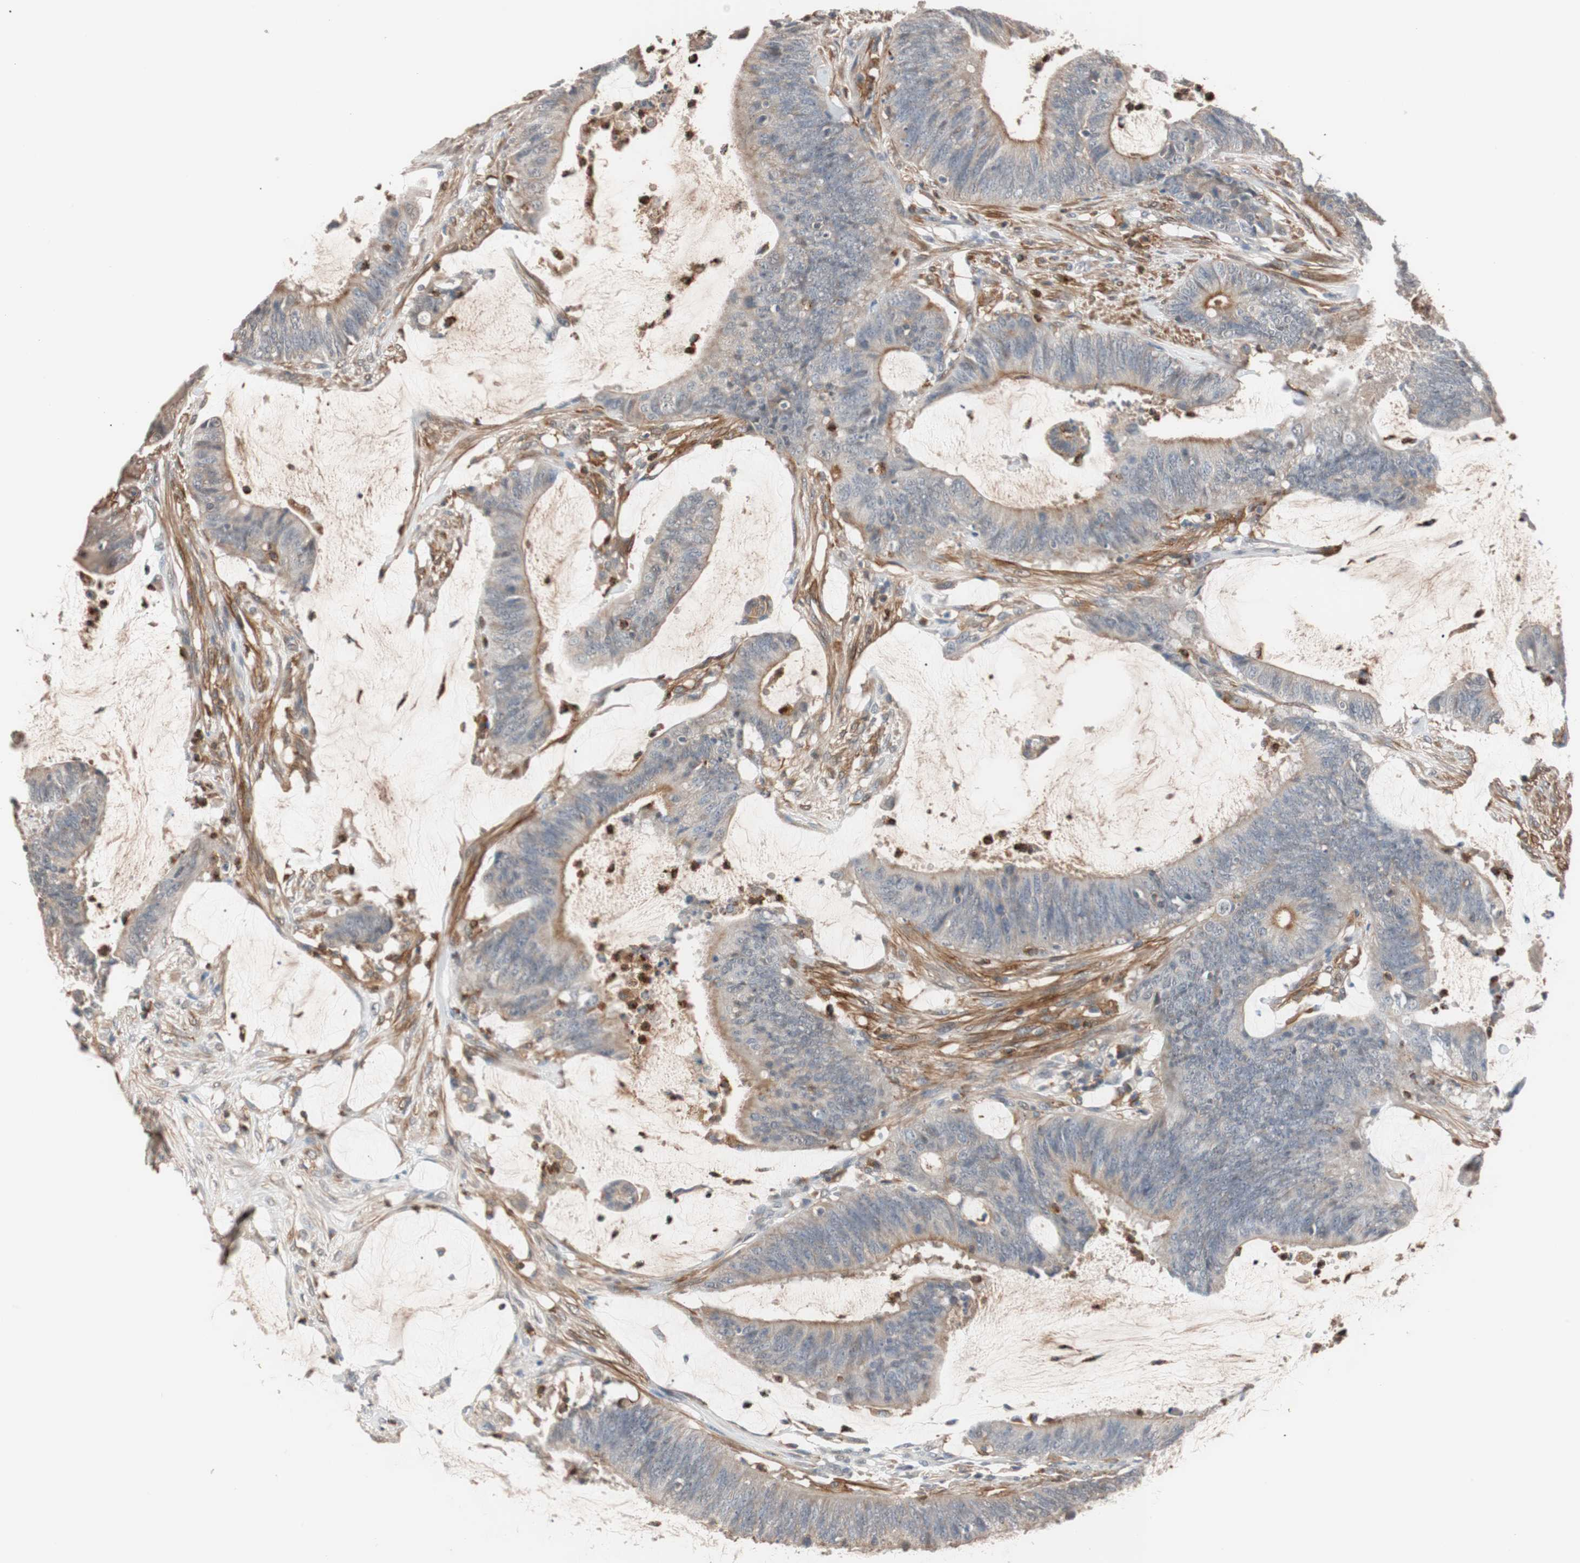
{"staining": {"intensity": "weak", "quantity": "25%-75%", "location": "cytoplasmic/membranous"}, "tissue": "colorectal cancer", "cell_type": "Tumor cells", "image_type": "cancer", "snomed": [{"axis": "morphology", "description": "Adenocarcinoma, NOS"}, {"axis": "topography", "description": "Rectum"}], "caption": "DAB (3,3'-diaminobenzidine) immunohistochemical staining of adenocarcinoma (colorectal) demonstrates weak cytoplasmic/membranous protein expression in about 25%-75% of tumor cells.", "gene": "LITAF", "patient": {"sex": "female", "age": 66}}